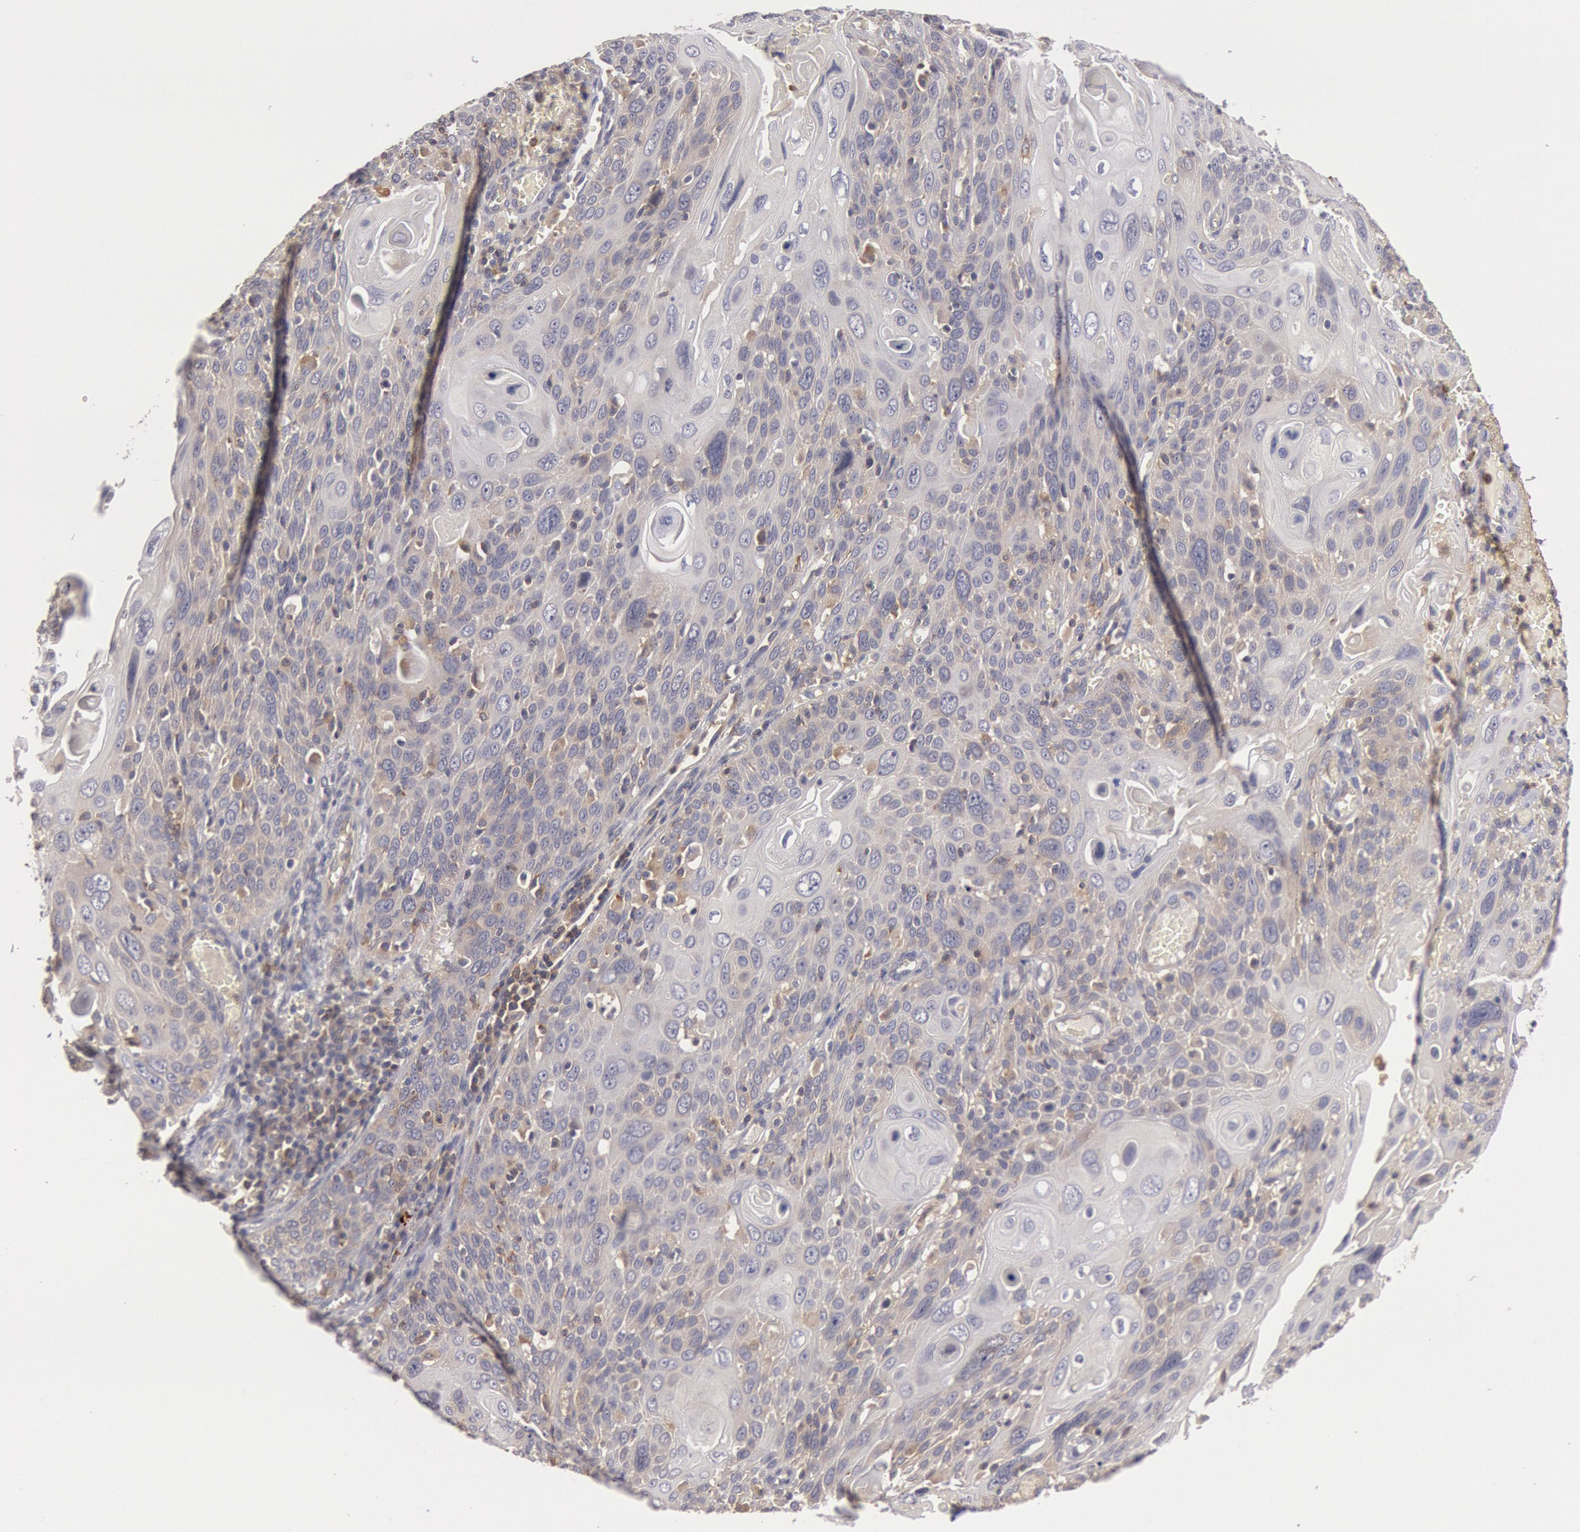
{"staining": {"intensity": "weak", "quantity": "<25%", "location": "cytoplasmic/membranous"}, "tissue": "cervical cancer", "cell_type": "Tumor cells", "image_type": "cancer", "snomed": [{"axis": "morphology", "description": "Squamous cell carcinoma, NOS"}, {"axis": "topography", "description": "Cervix"}], "caption": "The histopathology image exhibits no significant expression in tumor cells of cervical cancer (squamous cell carcinoma).", "gene": "PIK3R1", "patient": {"sex": "female", "age": 54}}